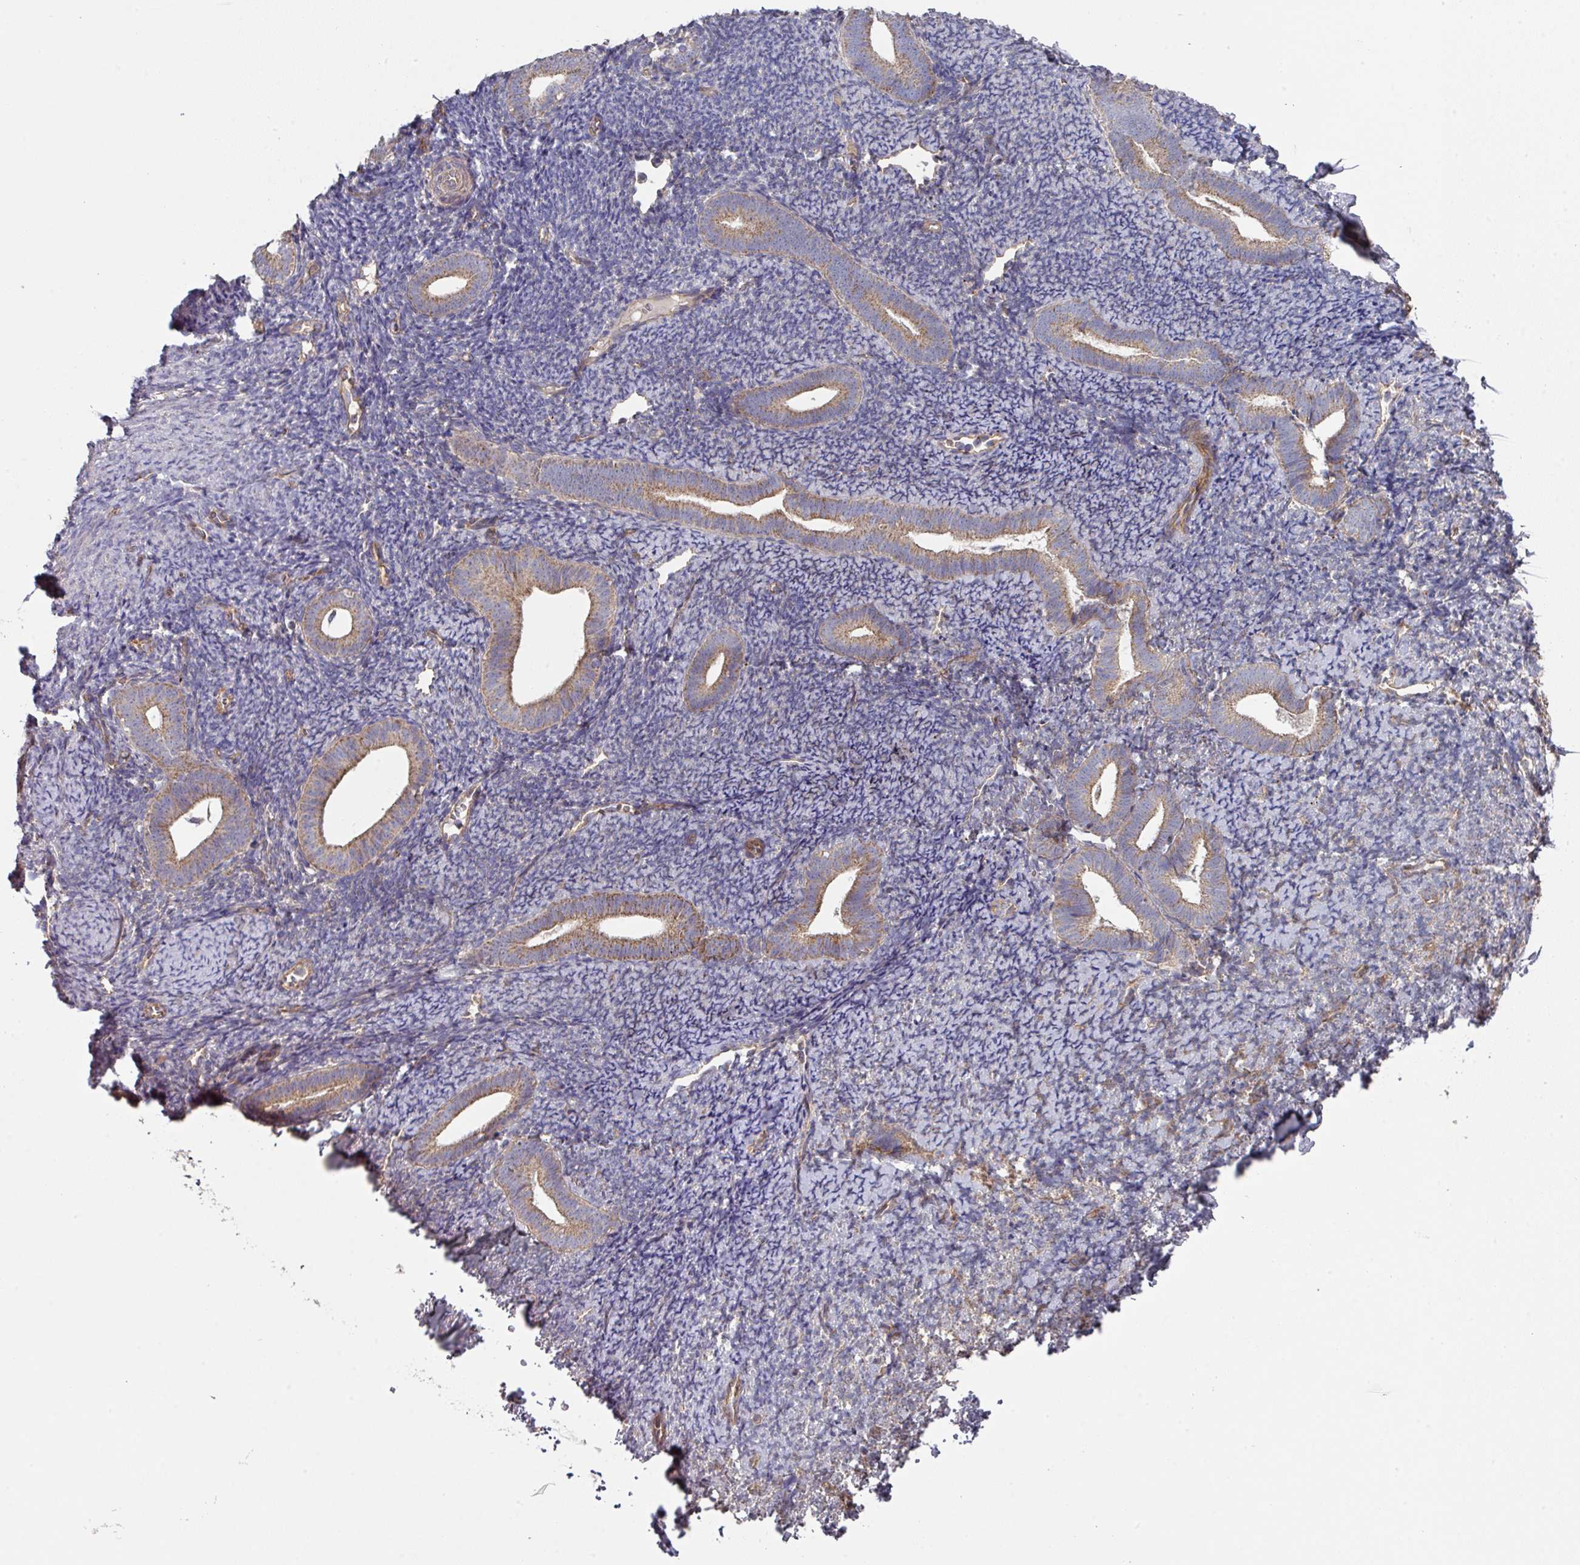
{"staining": {"intensity": "weak", "quantity": "<25%", "location": "cytoplasmic/membranous"}, "tissue": "endometrium", "cell_type": "Cells in endometrial stroma", "image_type": "normal", "snomed": [{"axis": "morphology", "description": "Normal tissue, NOS"}, {"axis": "topography", "description": "Endometrium"}], "caption": "Cells in endometrial stroma show no significant protein expression in normal endometrium. (Brightfield microscopy of DAB (3,3'-diaminobenzidine) IHC at high magnification).", "gene": "DCAF12L1", "patient": {"sex": "female", "age": 39}}